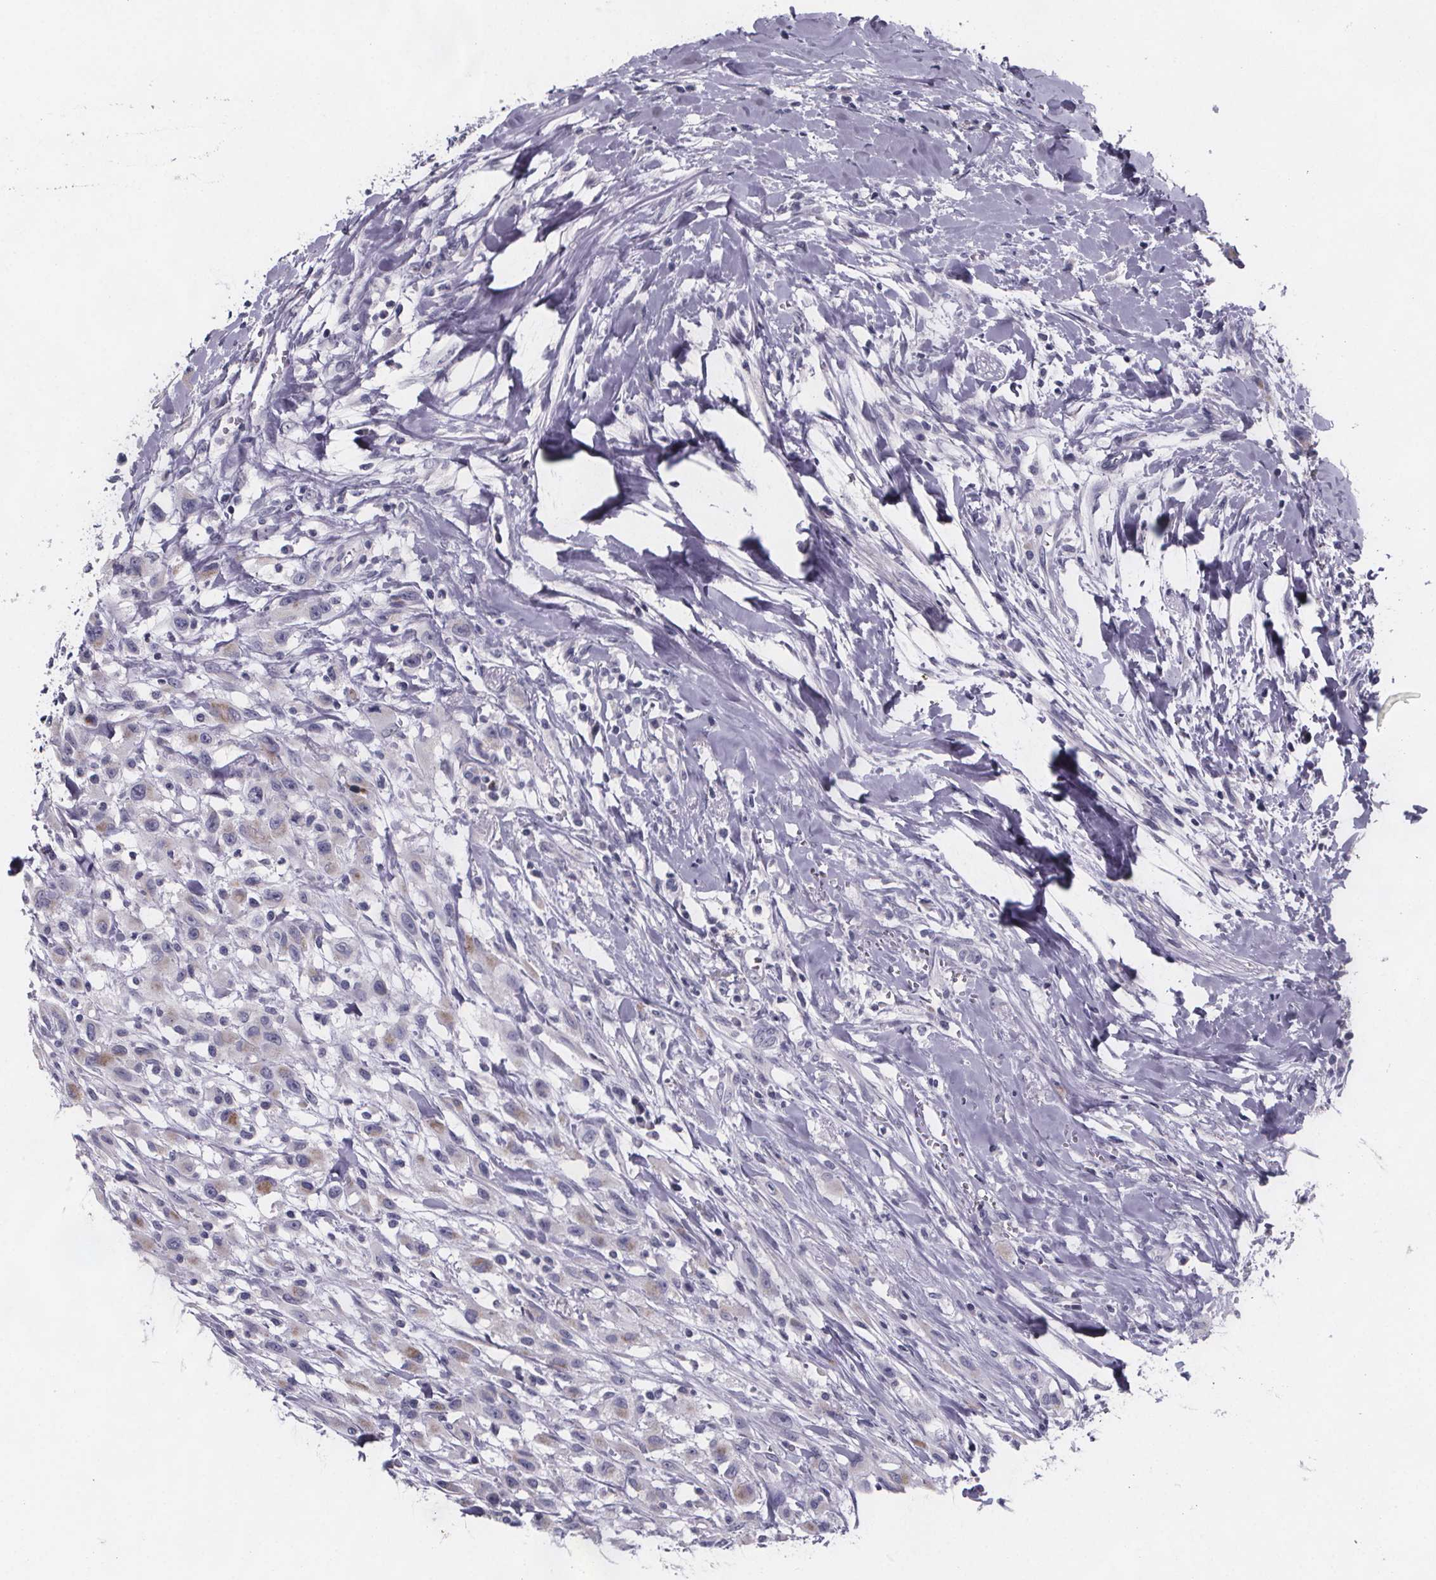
{"staining": {"intensity": "negative", "quantity": "none", "location": "none"}, "tissue": "head and neck cancer", "cell_type": "Tumor cells", "image_type": "cancer", "snomed": [{"axis": "morphology", "description": "Squamous cell carcinoma, NOS"}, {"axis": "morphology", "description": "Squamous cell carcinoma, metastatic, NOS"}, {"axis": "topography", "description": "Oral tissue"}, {"axis": "topography", "description": "Head-Neck"}], "caption": "DAB (3,3'-diaminobenzidine) immunohistochemical staining of human head and neck squamous cell carcinoma exhibits no significant positivity in tumor cells.", "gene": "PAH", "patient": {"sex": "female", "age": 85}}